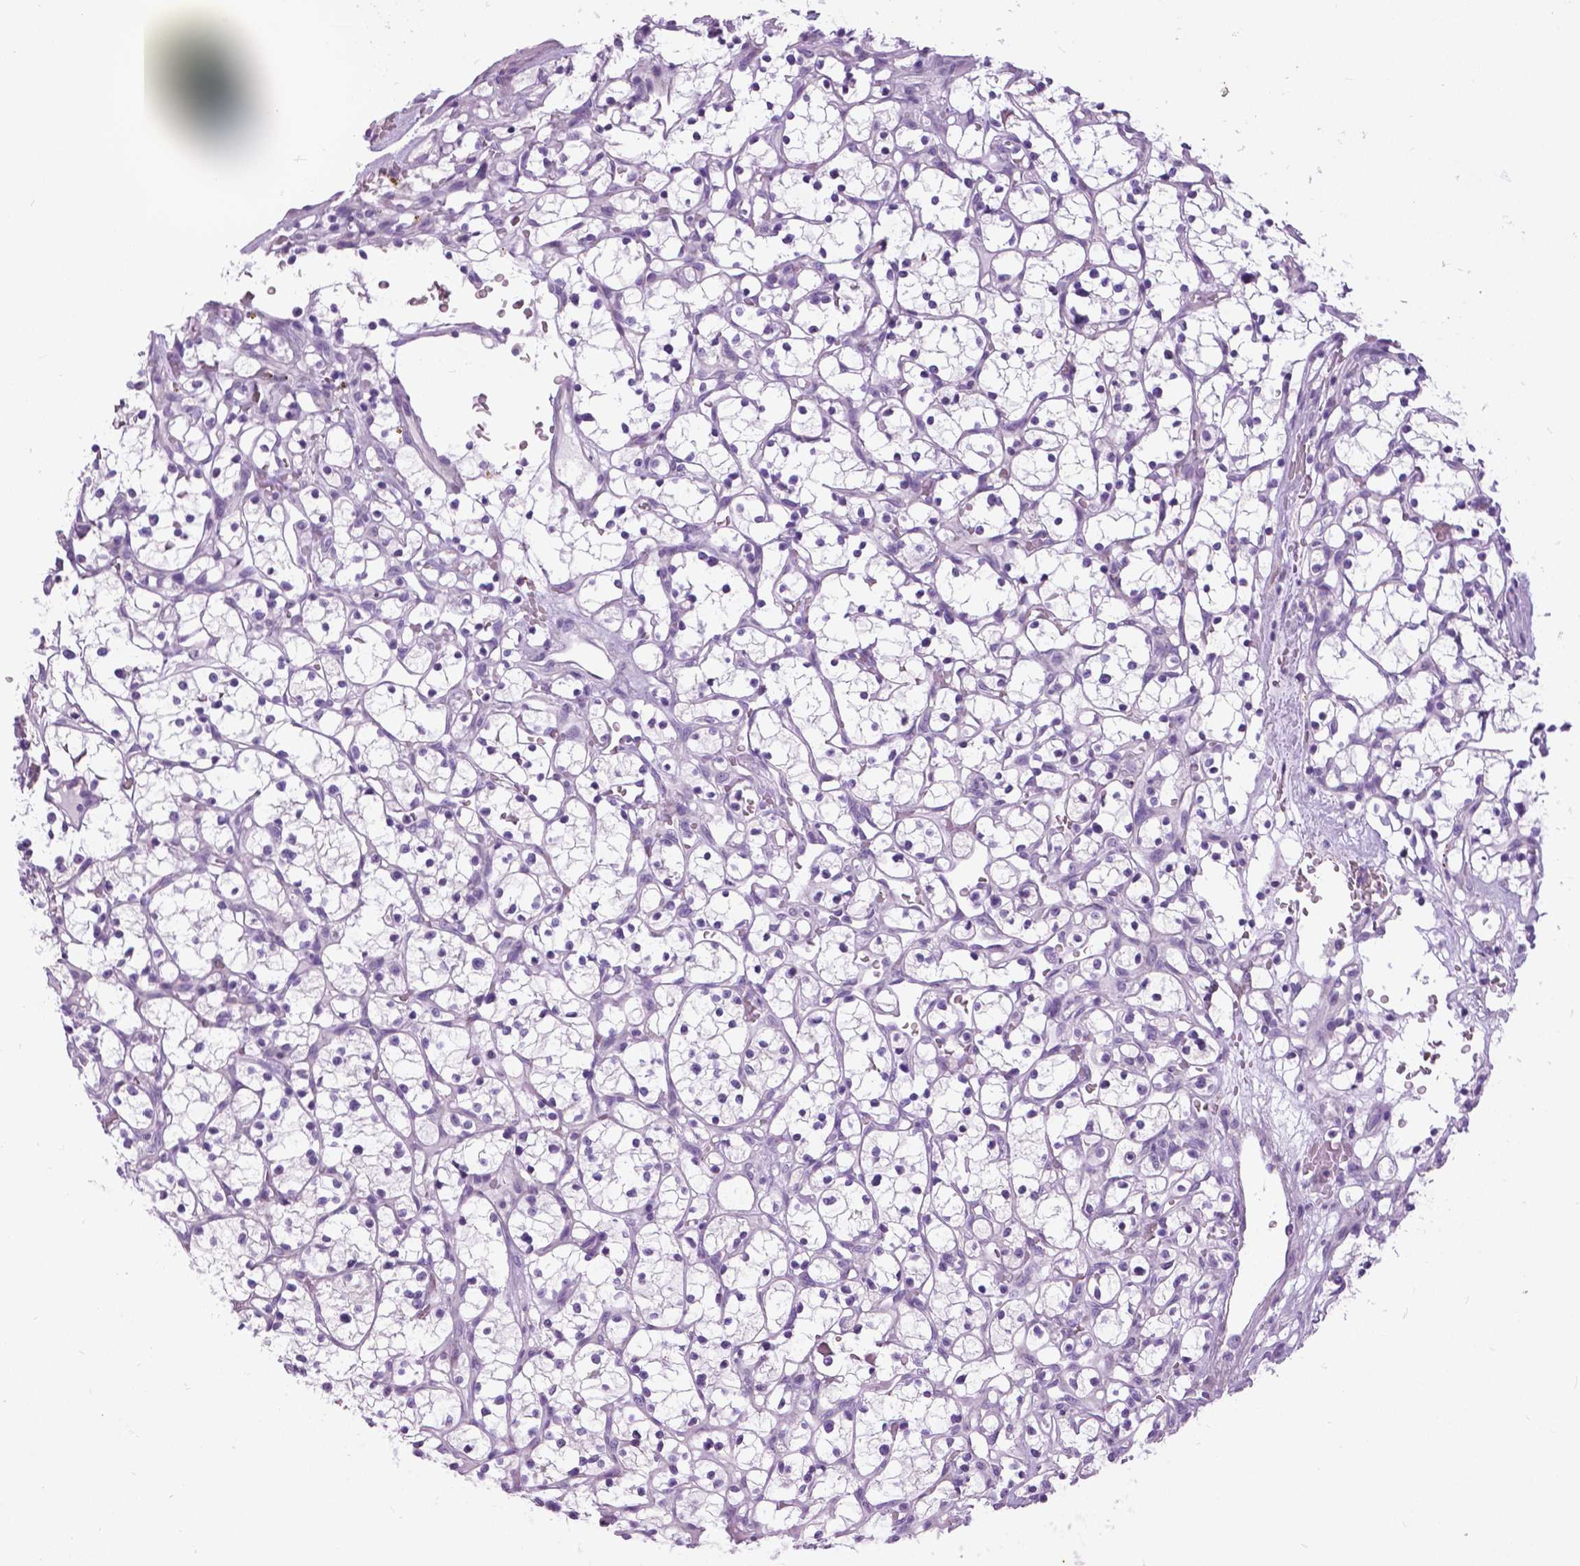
{"staining": {"intensity": "negative", "quantity": "none", "location": "none"}, "tissue": "renal cancer", "cell_type": "Tumor cells", "image_type": "cancer", "snomed": [{"axis": "morphology", "description": "Adenocarcinoma, NOS"}, {"axis": "topography", "description": "Kidney"}], "caption": "DAB immunohistochemical staining of human renal cancer (adenocarcinoma) demonstrates no significant expression in tumor cells.", "gene": "TP53TG5", "patient": {"sex": "female", "age": 64}}